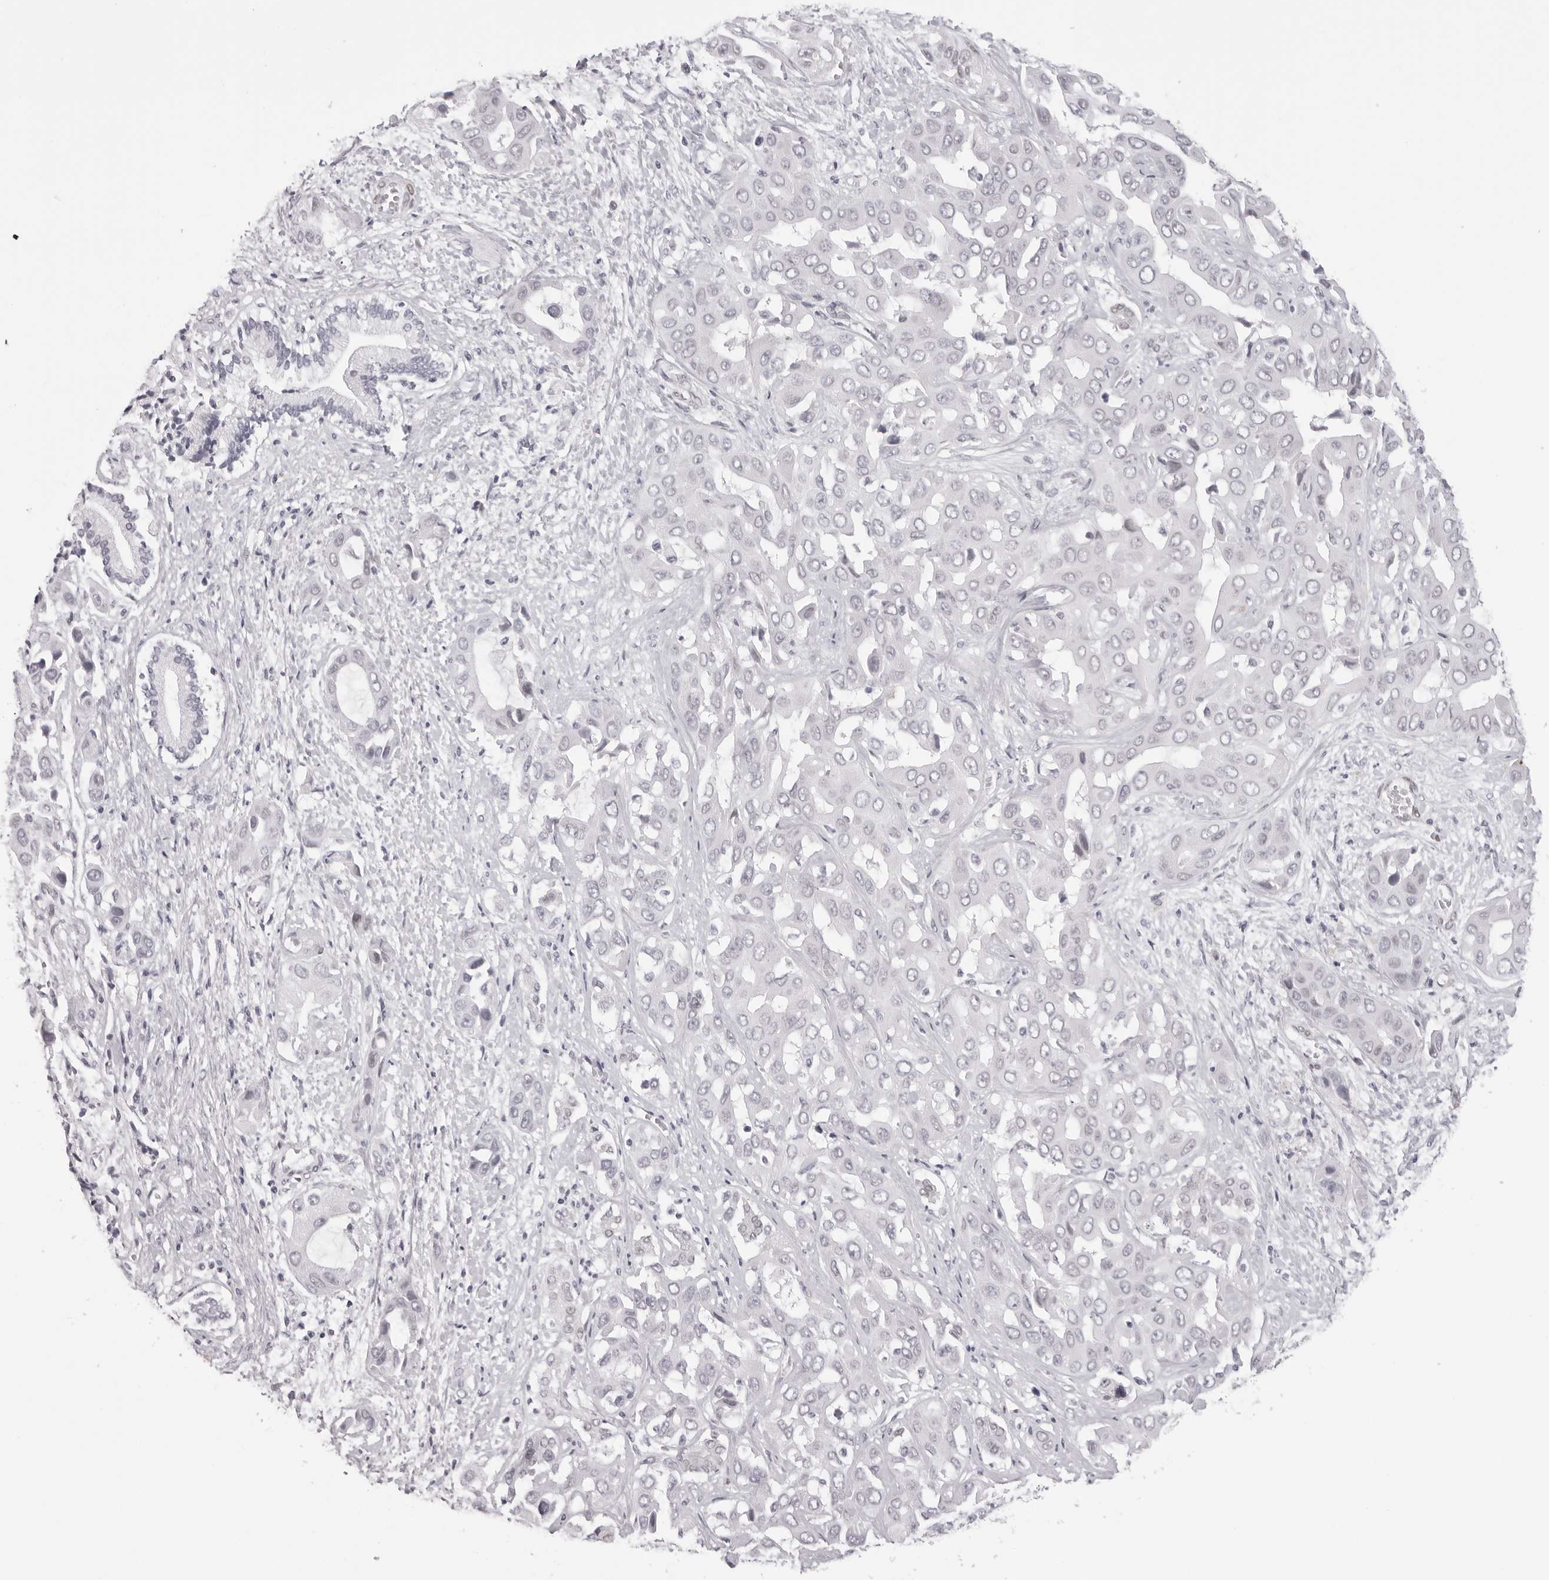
{"staining": {"intensity": "negative", "quantity": "none", "location": "none"}, "tissue": "liver cancer", "cell_type": "Tumor cells", "image_type": "cancer", "snomed": [{"axis": "morphology", "description": "Cholangiocarcinoma"}, {"axis": "topography", "description": "Liver"}], "caption": "Immunohistochemistry of cholangiocarcinoma (liver) demonstrates no positivity in tumor cells.", "gene": "MAFK", "patient": {"sex": "female", "age": 52}}